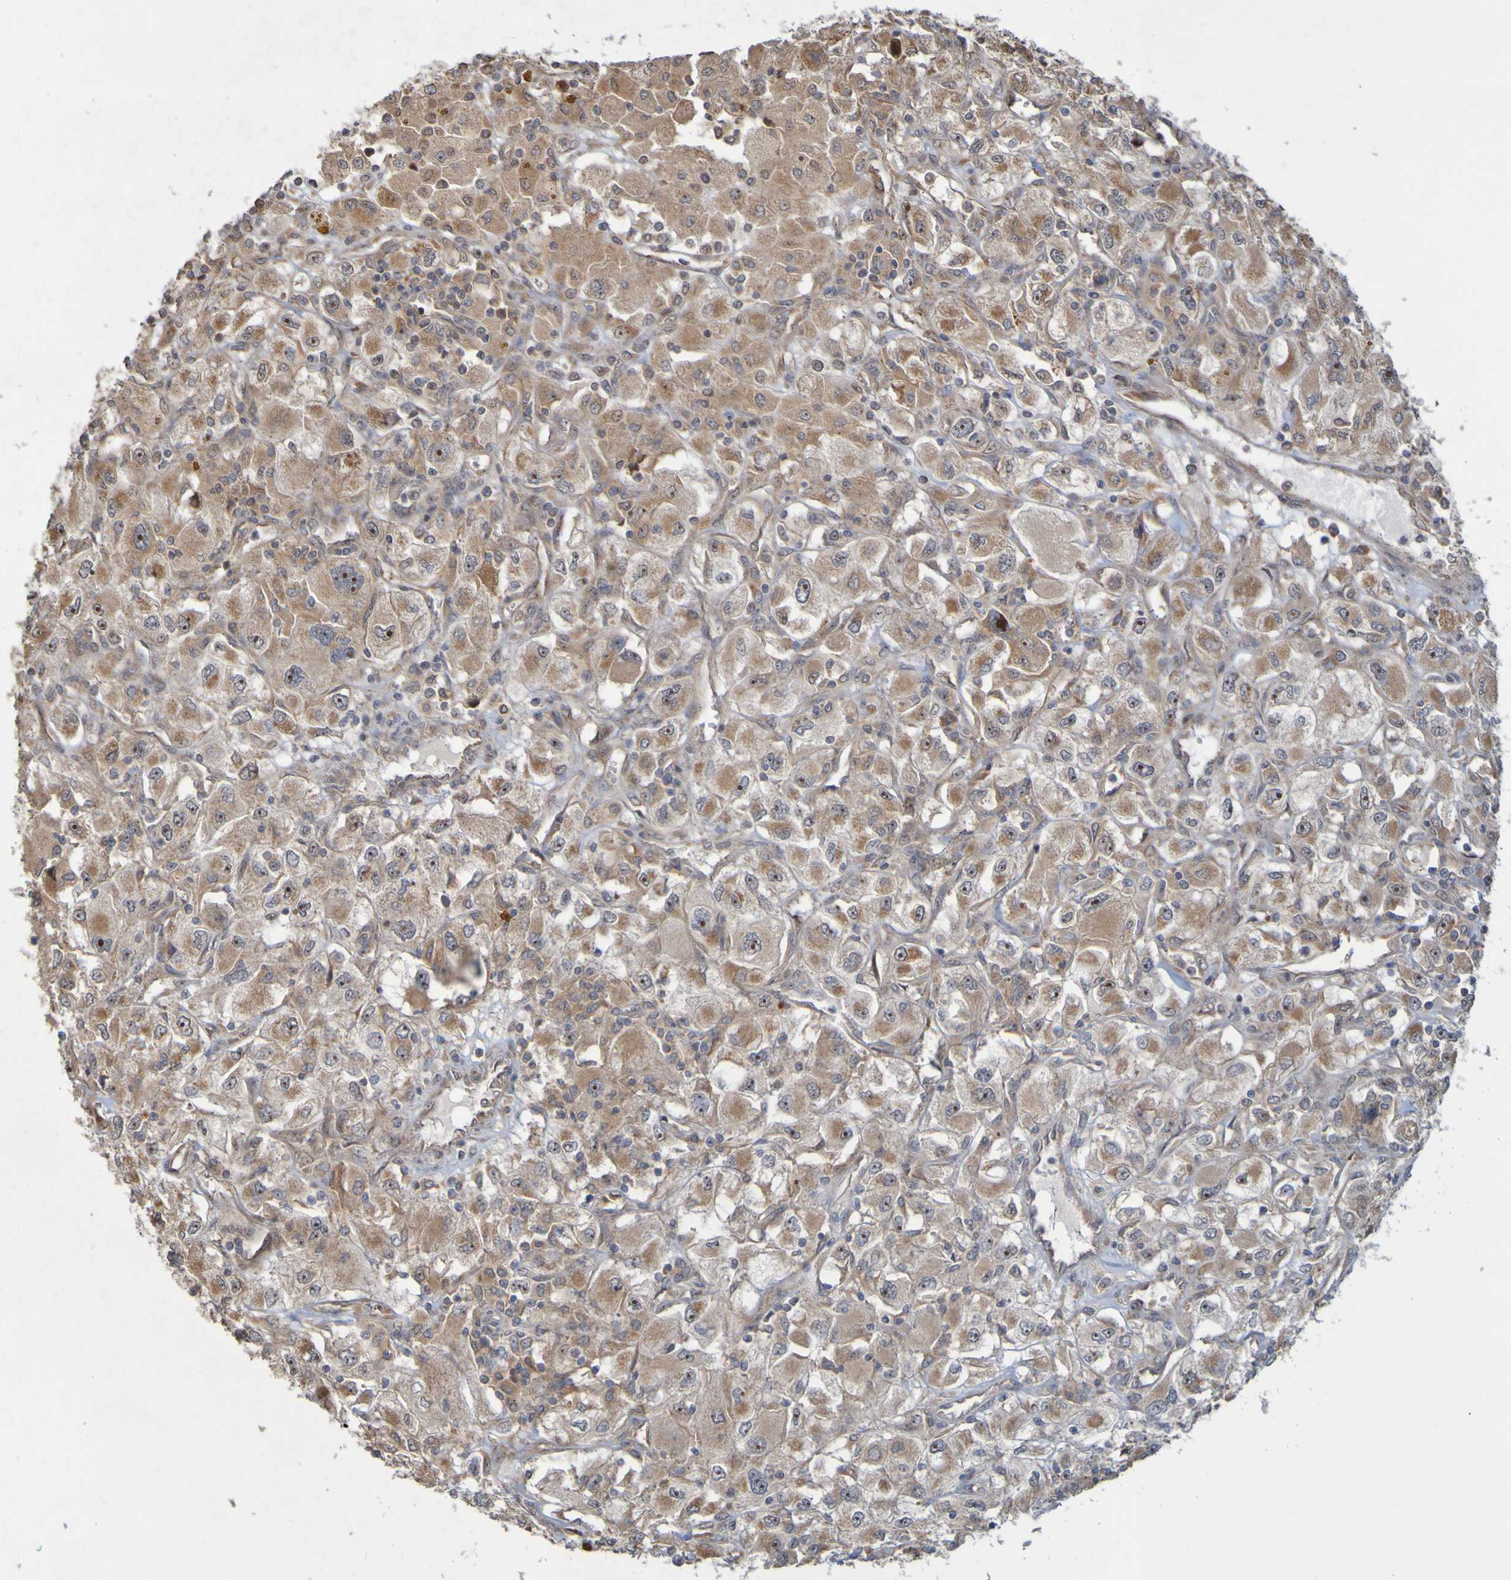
{"staining": {"intensity": "moderate", "quantity": ">75%", "location": "cytoplasmic/membranous,nuclear"}, "tissue": "renal cancer", "cell_type": "Tumor cells", "image_type": "cancer", "snomed": [{"axis": "morphology", "description": "Adenocarcinoma, NOS"}, {"axis": "topography", "description": "Kidney"}], "caption": "Immunohistochemistry (IHC) (DAB (3,3'-diaminobenzidine)) staining of renal adenocarcinoma shows moderate cytoplasmic/membranous and nuclear protein positivity in about >75% of tumor cells. The staining was performed using DAB to visualize the protein expression in brown, while the nuclei were stained in blue with hematoxylin (Magnification: 20x).", "gene": "TMBIM1", "patient": {"sex": "female", "age": 52}}